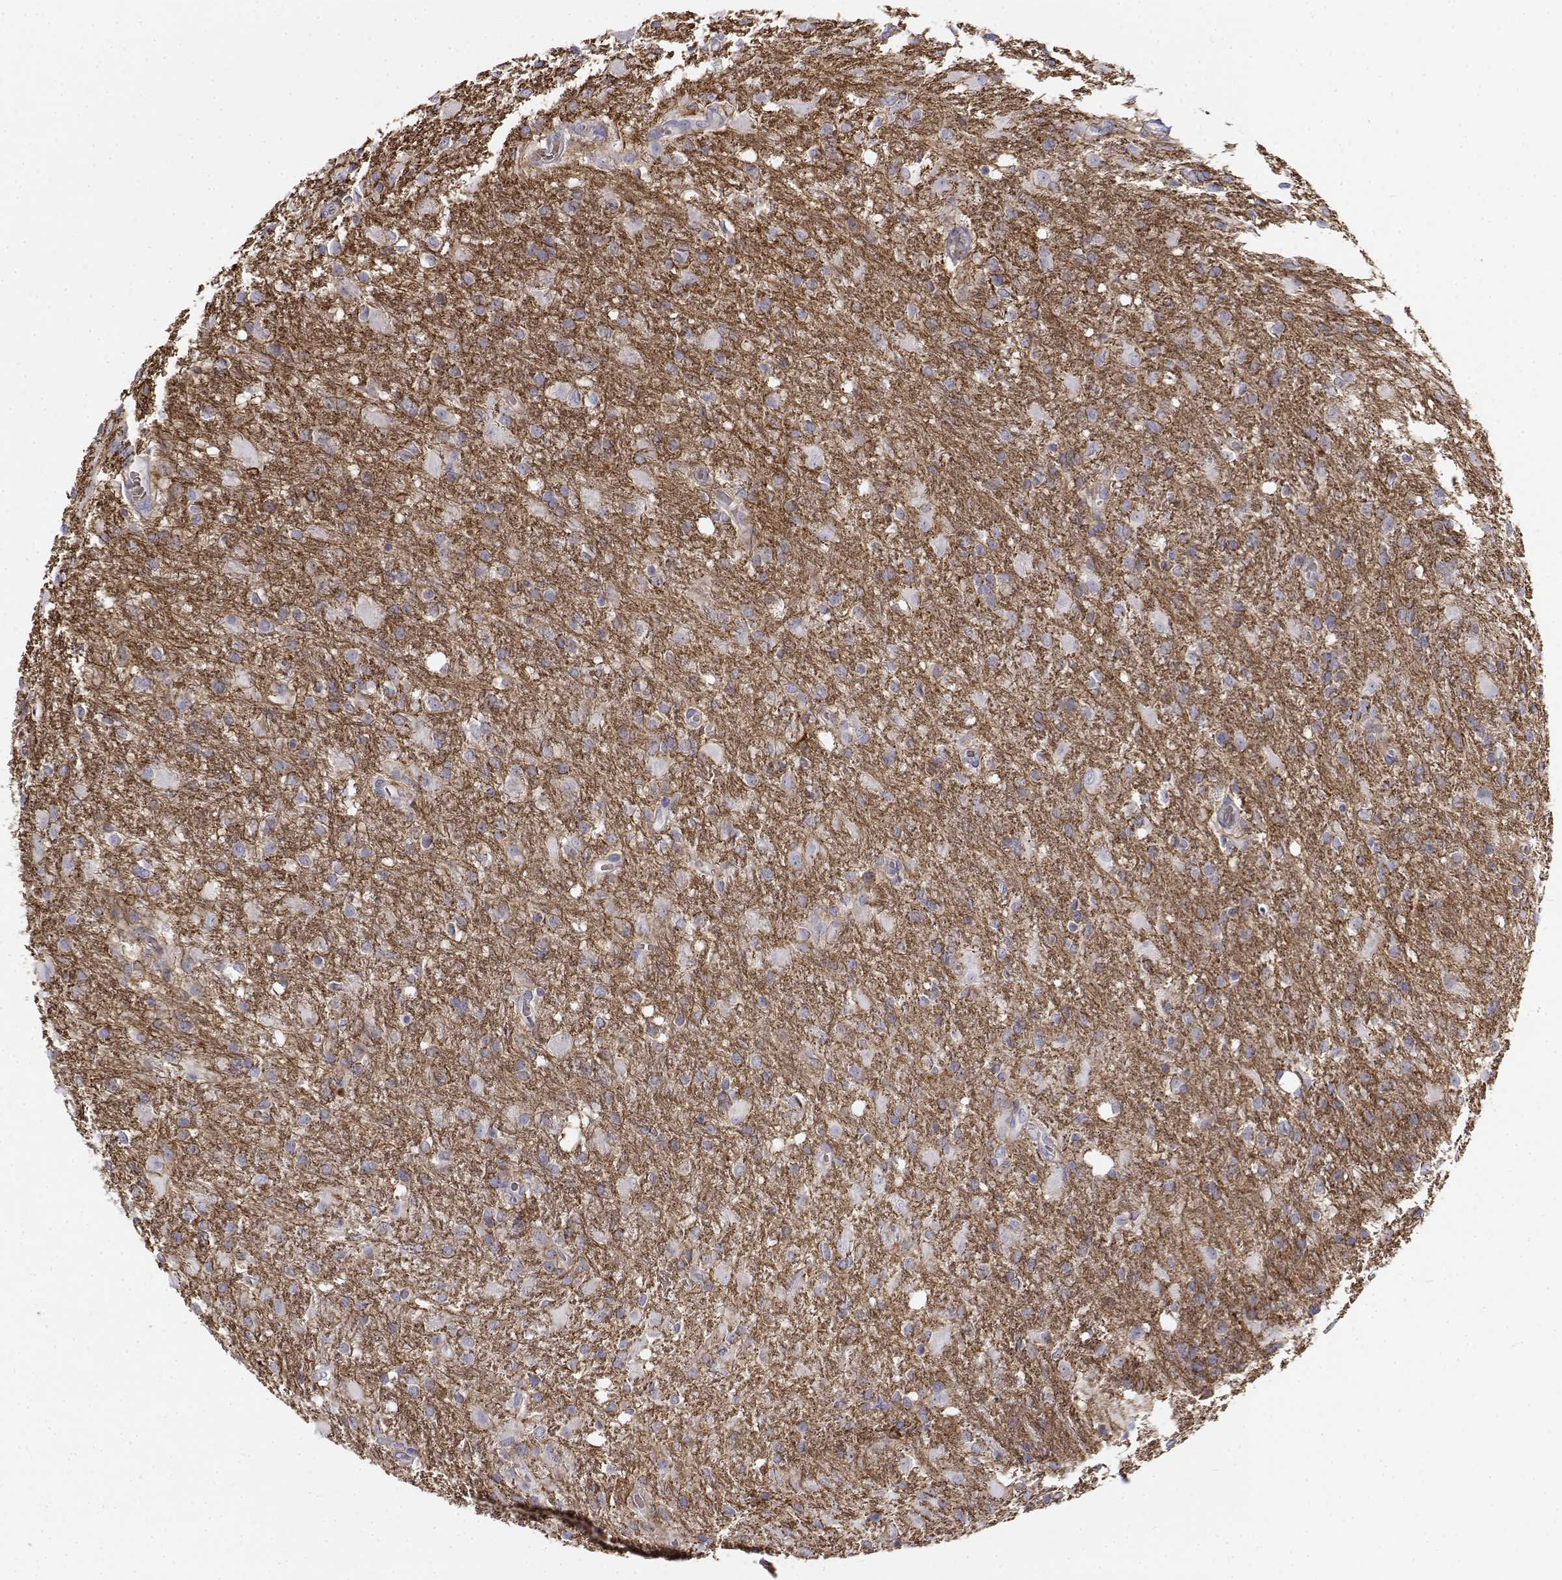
{"staining": {"intensity": "negative", "quantity": "none", "location": "none"}, "tissue": "glioma", "cell_type": "Tumor cells", "image_type": "cancer", "snomed": [{"axis": "morphology", "description": "Glioma, malignant, High grade"}, {"axis": "topography", "description": "Brain"}], "caption": "This histopathology image is of high-grade glioma (malignant) stained with IHC to label a protein in brown with the nuclei are counter-stained blue. There is no expression in tumor cells.", "gene": "CADM1", "patient": {"sex": "male", "age": 68}}